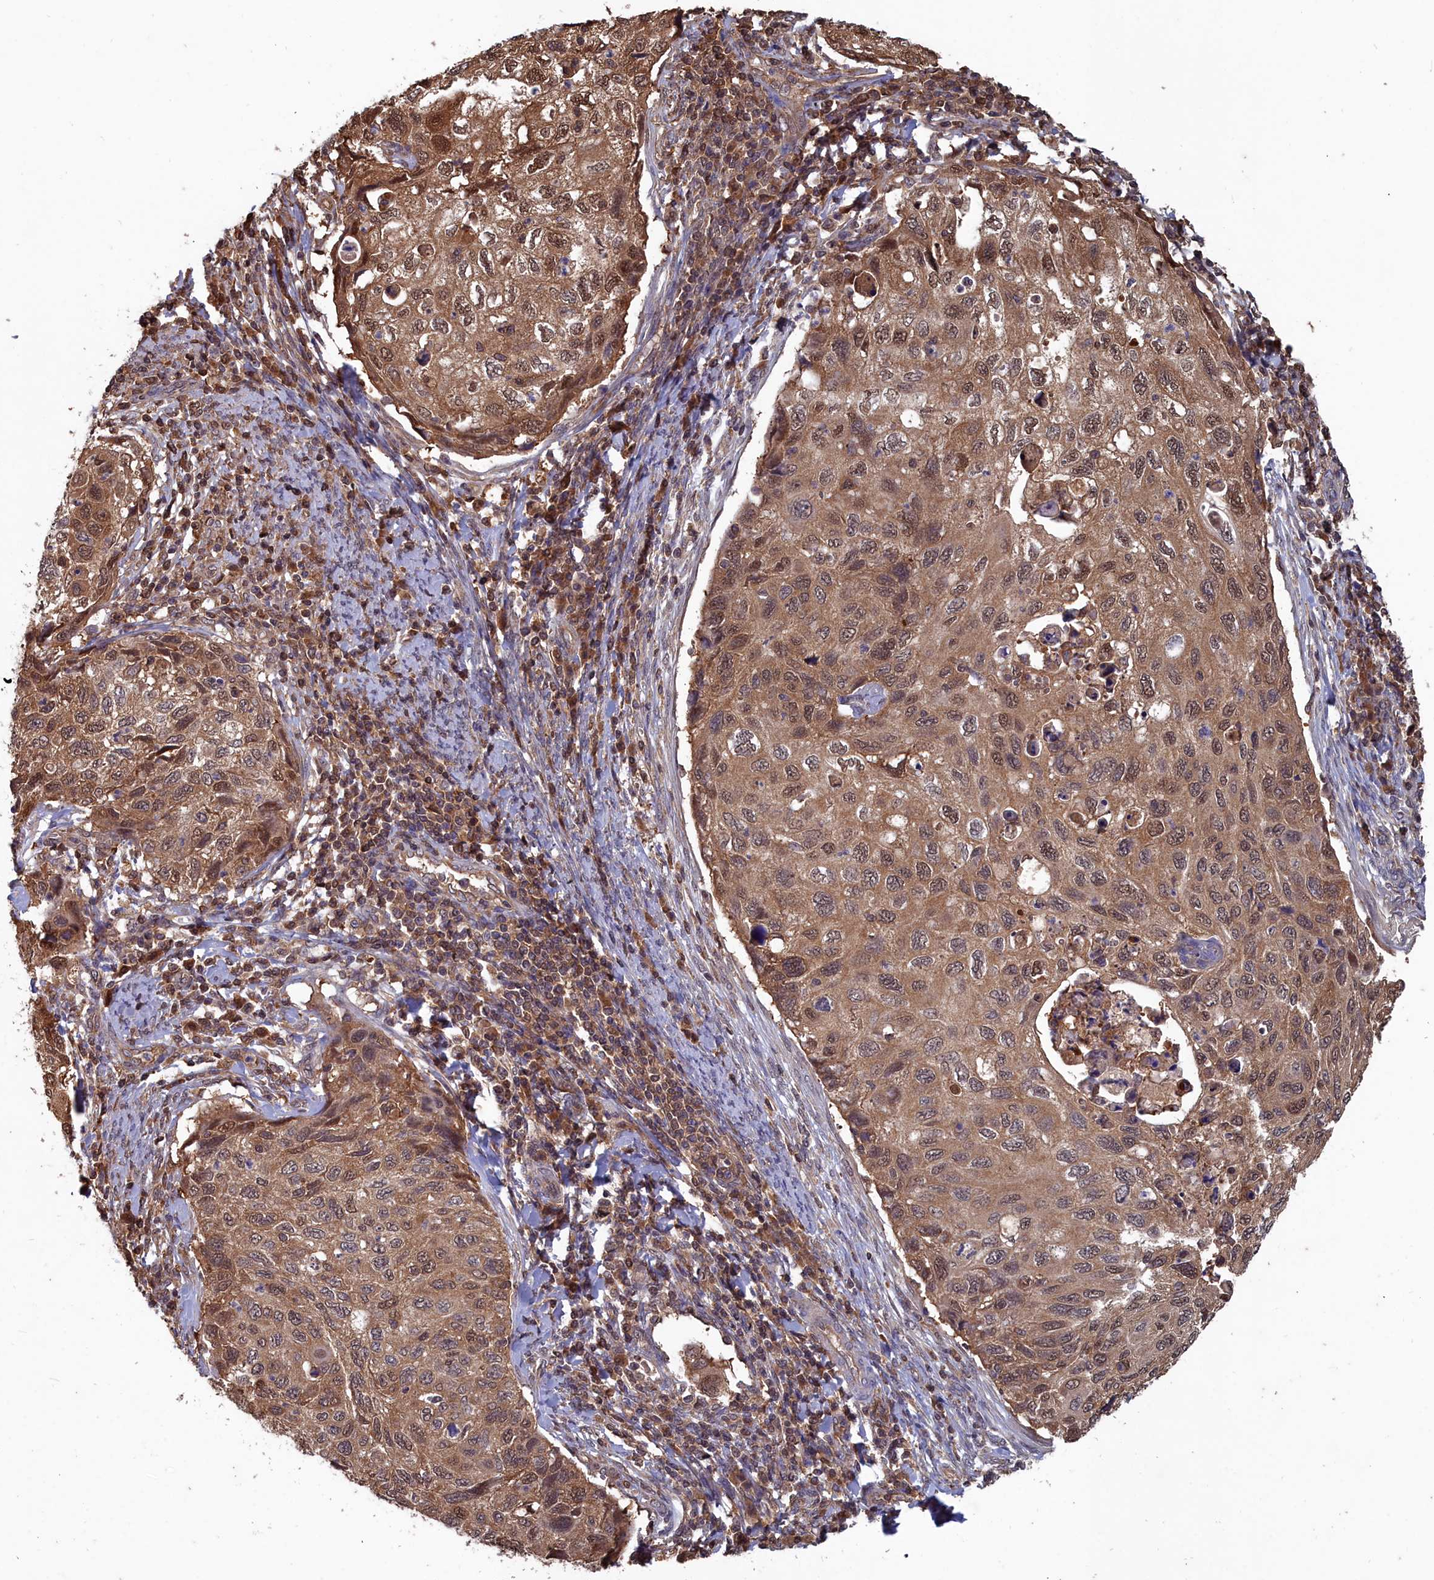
{"staining": {"intensity": "moderate", "quantity": ">75%", "location": "cytoplasmic/membranous,nuclear"}, "tissue": "cervical cancer", "cell_type": "Tumor cells", "image_type": "cancer", "snomed": [{"axis": "morphology", "description": "Squamous cell carcinoma, NOS"}, {"axis": "topography", "description": "Cervix"}], "caption": "This is an image of immunohistochemistry (IHC) staining of squamous cell carcinoma (cervical), which shows moderate expression in the cytoplasmic/membranous and nuclear of tumor cells.", "gene": "GFRA2", "patient": {"sex": "female", "age": 70}}